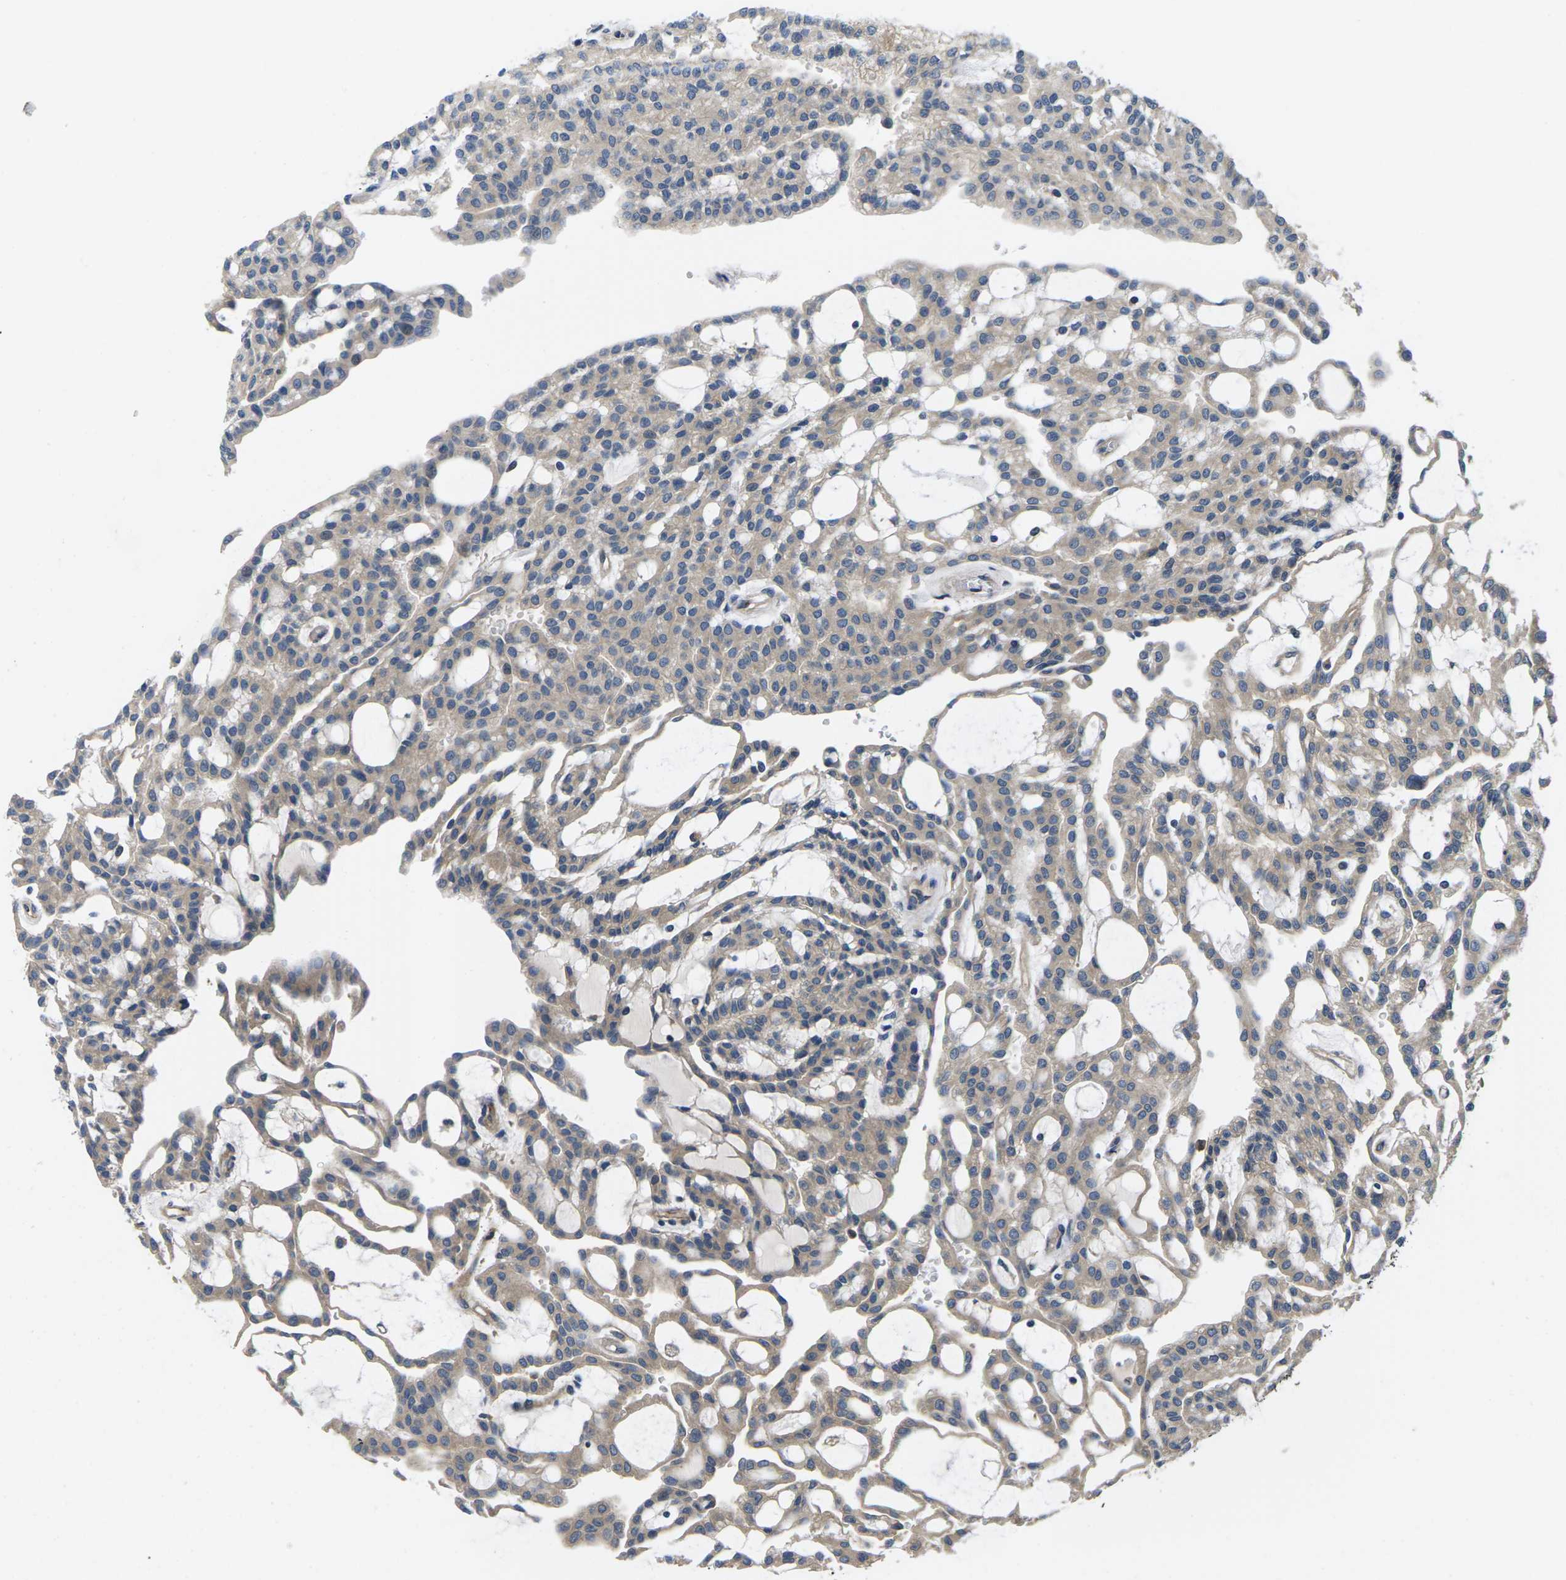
{"staining": {"intensity": "negative", "quantity": "none", "location": "none"}, "tissue": "renal cancer", "cell_type": "Tumor cells", "image_type": "cancer", "snomed": [{"axis": "morphology", "description": "Adenocarcinoma, NOS"}, {"axis": "topography", "description": "Kidney"}], "caption": "Immunohistochemical staining of renal cancer (adenocarcinoma) reveals no significant expression in tumor cells.", "gene": "PLCE1", "patient": {"sex": "male", "age": 63}}